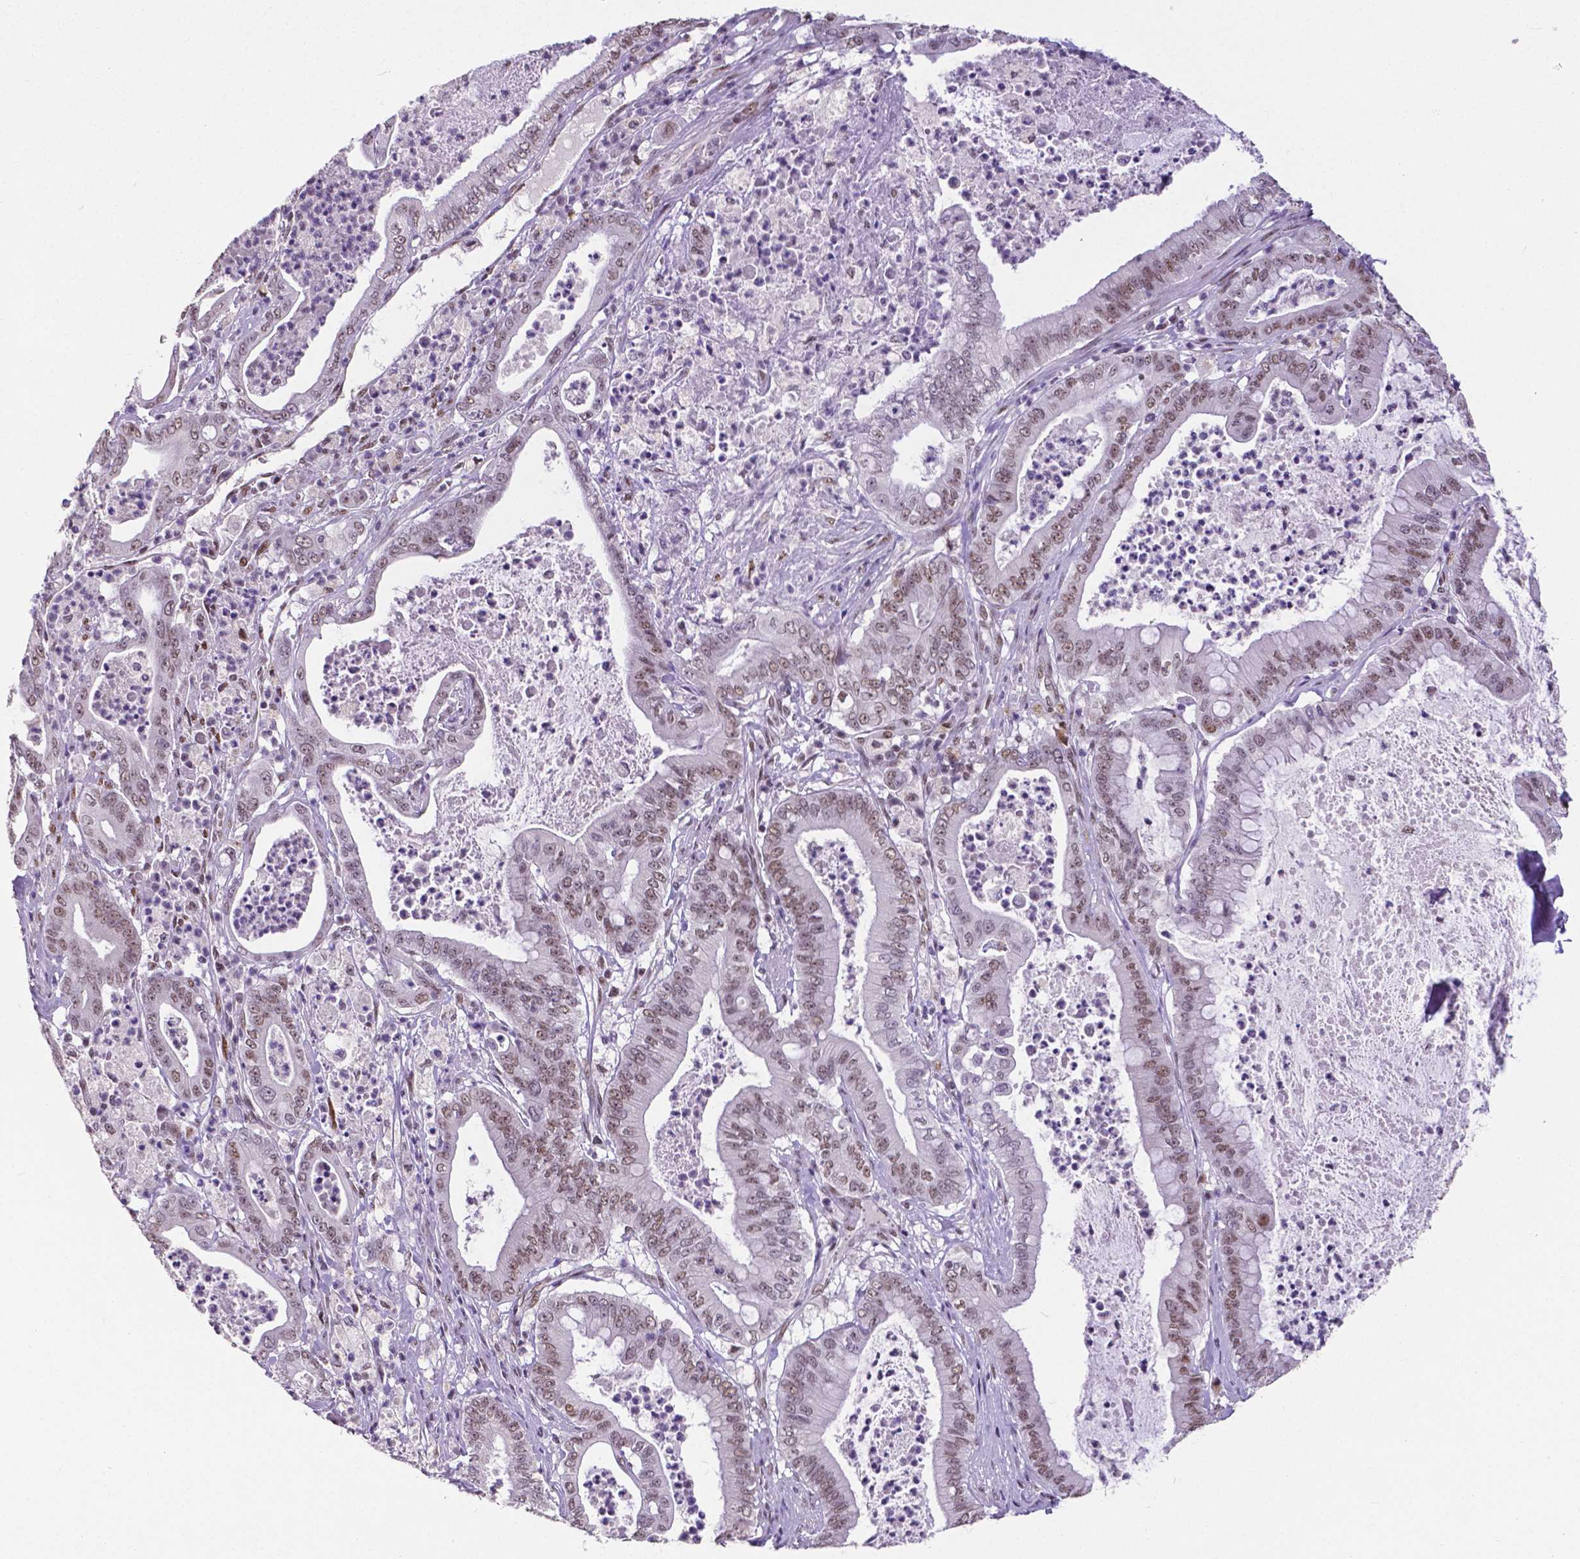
{"staining": {"intensity": "weak", "quantity": ">75%", "location": "nuclear"}, "tissue": "pancreatic cancer", "cell_type": "Tumor cells", "image_type": "cancer", "snomed": [{"axis": "morphology", "description": "Adenocarcinoma, NOS"}, {"axis": "topography", "description": "Pancreas"}], "caption": "A brown stain highlights weak nuclear staining of a protein in pancreatic cancer (adenocarcinoma) tumor cells.", "gene": "ATRX", "patient": {"sex": "male", "age": 71}}